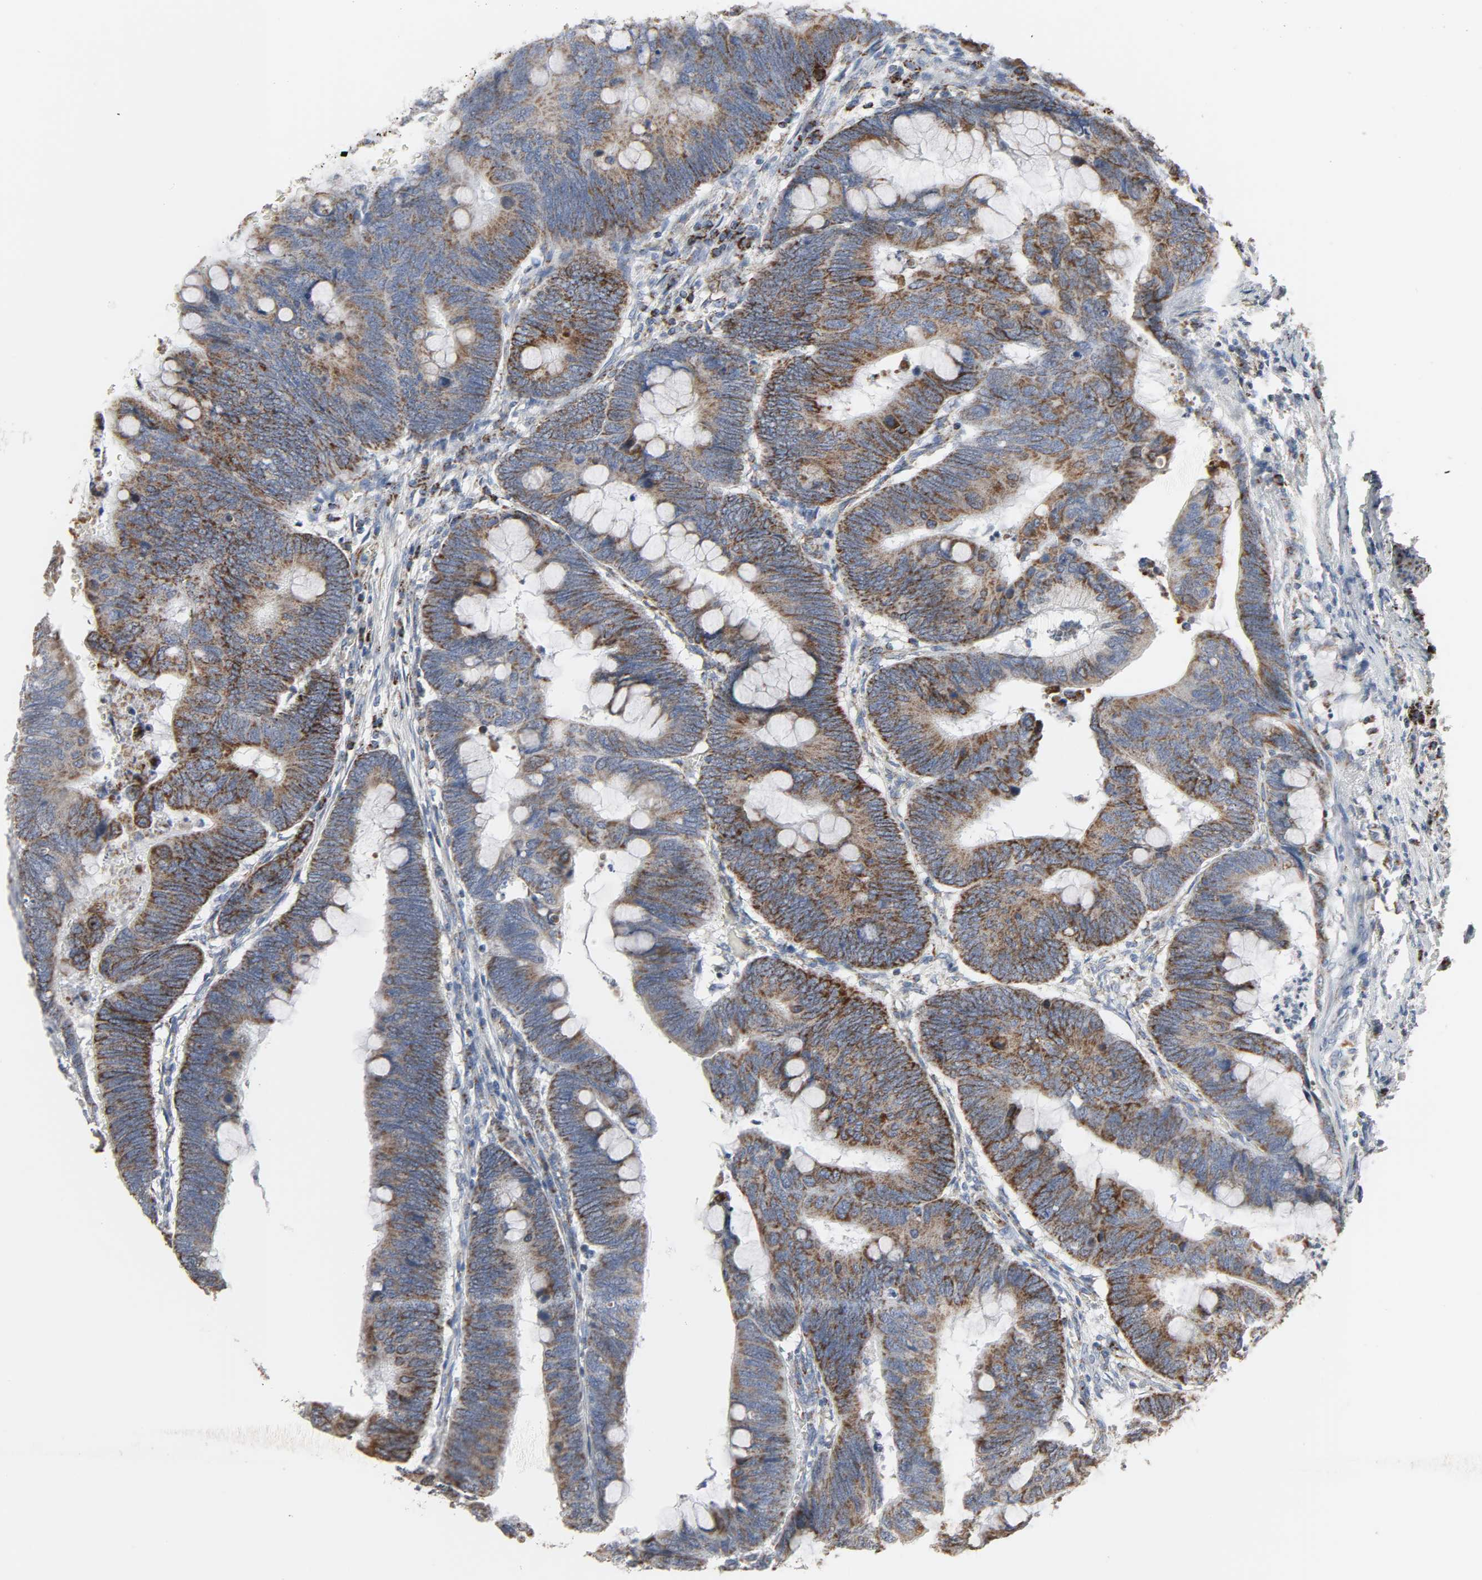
{"staining": {"intensity": "strong", "quantity": "25%-75%", "location": "cytoplasmic/membranous"}, "tissue": "colorectal cancer", "cell_type": "Tumor cells", "image_type": "cancer", "snomed": [{"axis": "morphology", "description": "Normal tissue, NOS"}, {"axis": "morphology", "description": "Adenocarcinoma, NOS"}, {"axis": "topography", "description": "Rectum"}, {"axis": "topography", "description": "Peripheral nerve tissue"}], "caption": "Brown immunohistochemical staining in colorectal adenocarcinoma shows strong cytoplasmic/membranous positivity in about 25%-75% of tumor cells.", "gene": "ACAT1", "patient": {"sex": "male", "age": 92}}